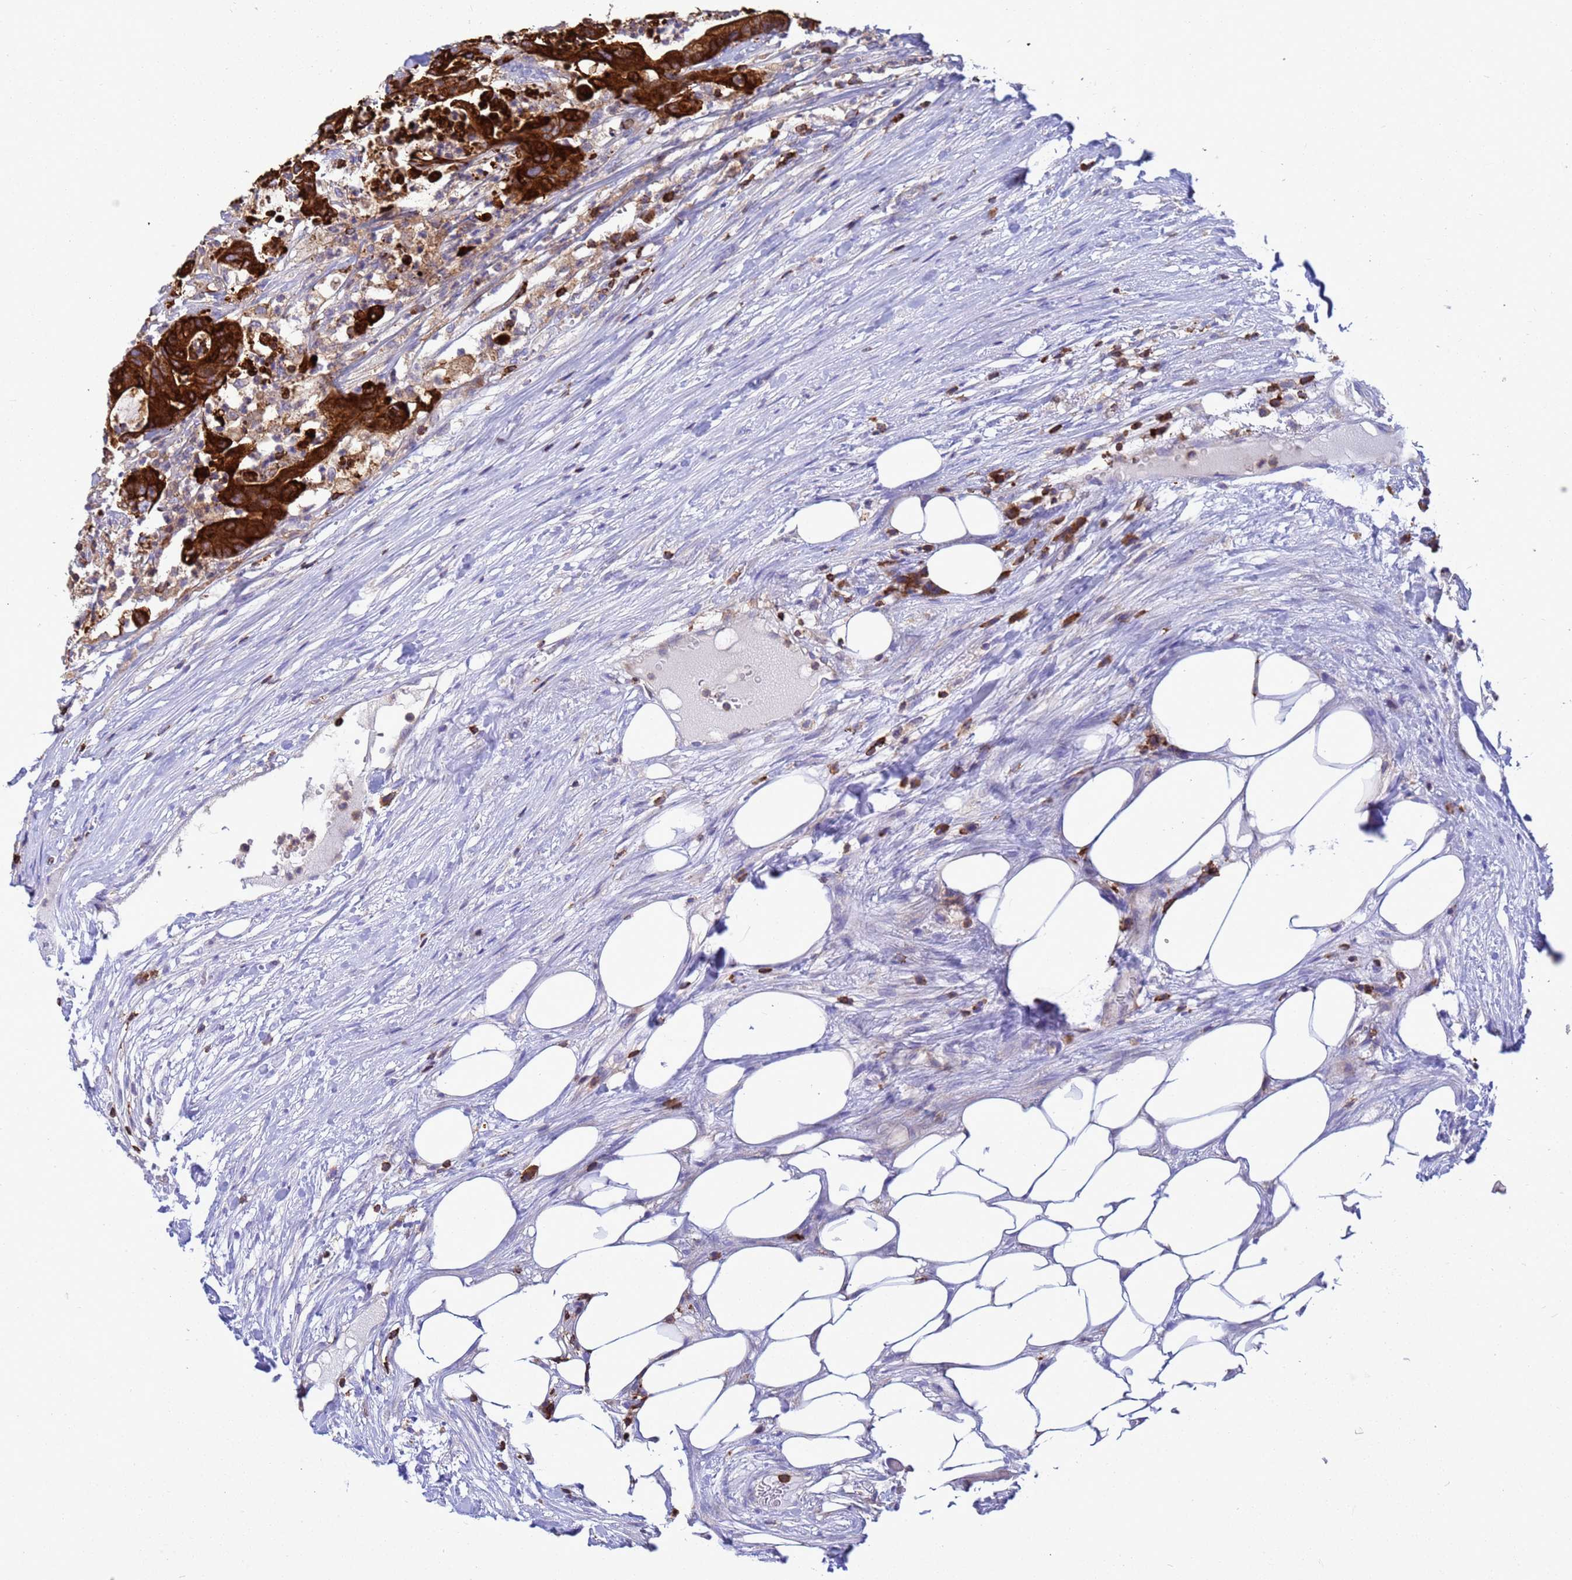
{"staining": {"intensity": "strong", "quantity": ">75%", "location": "cytoplasmic/membranous"}, "tissue": "colorectal cancer", "cell_type": "Tumor cells", "image_type": "cancer", "snomed": [{"axis": "morphology", "description": "Adenocarcinoma, NOS"}, {"axis": "topography", "description": "Colon"}], "caption": "The micrograph displays immunohistochemical staining of colorectal cancer. There is strong cytoplasmic/membranous staining is identified in about >75% of tumor cells. The protein is shown in brown color, while the nuclei are stained blue.", "gene": "EZR", "patient": {"sex": "female", "age": 84}}